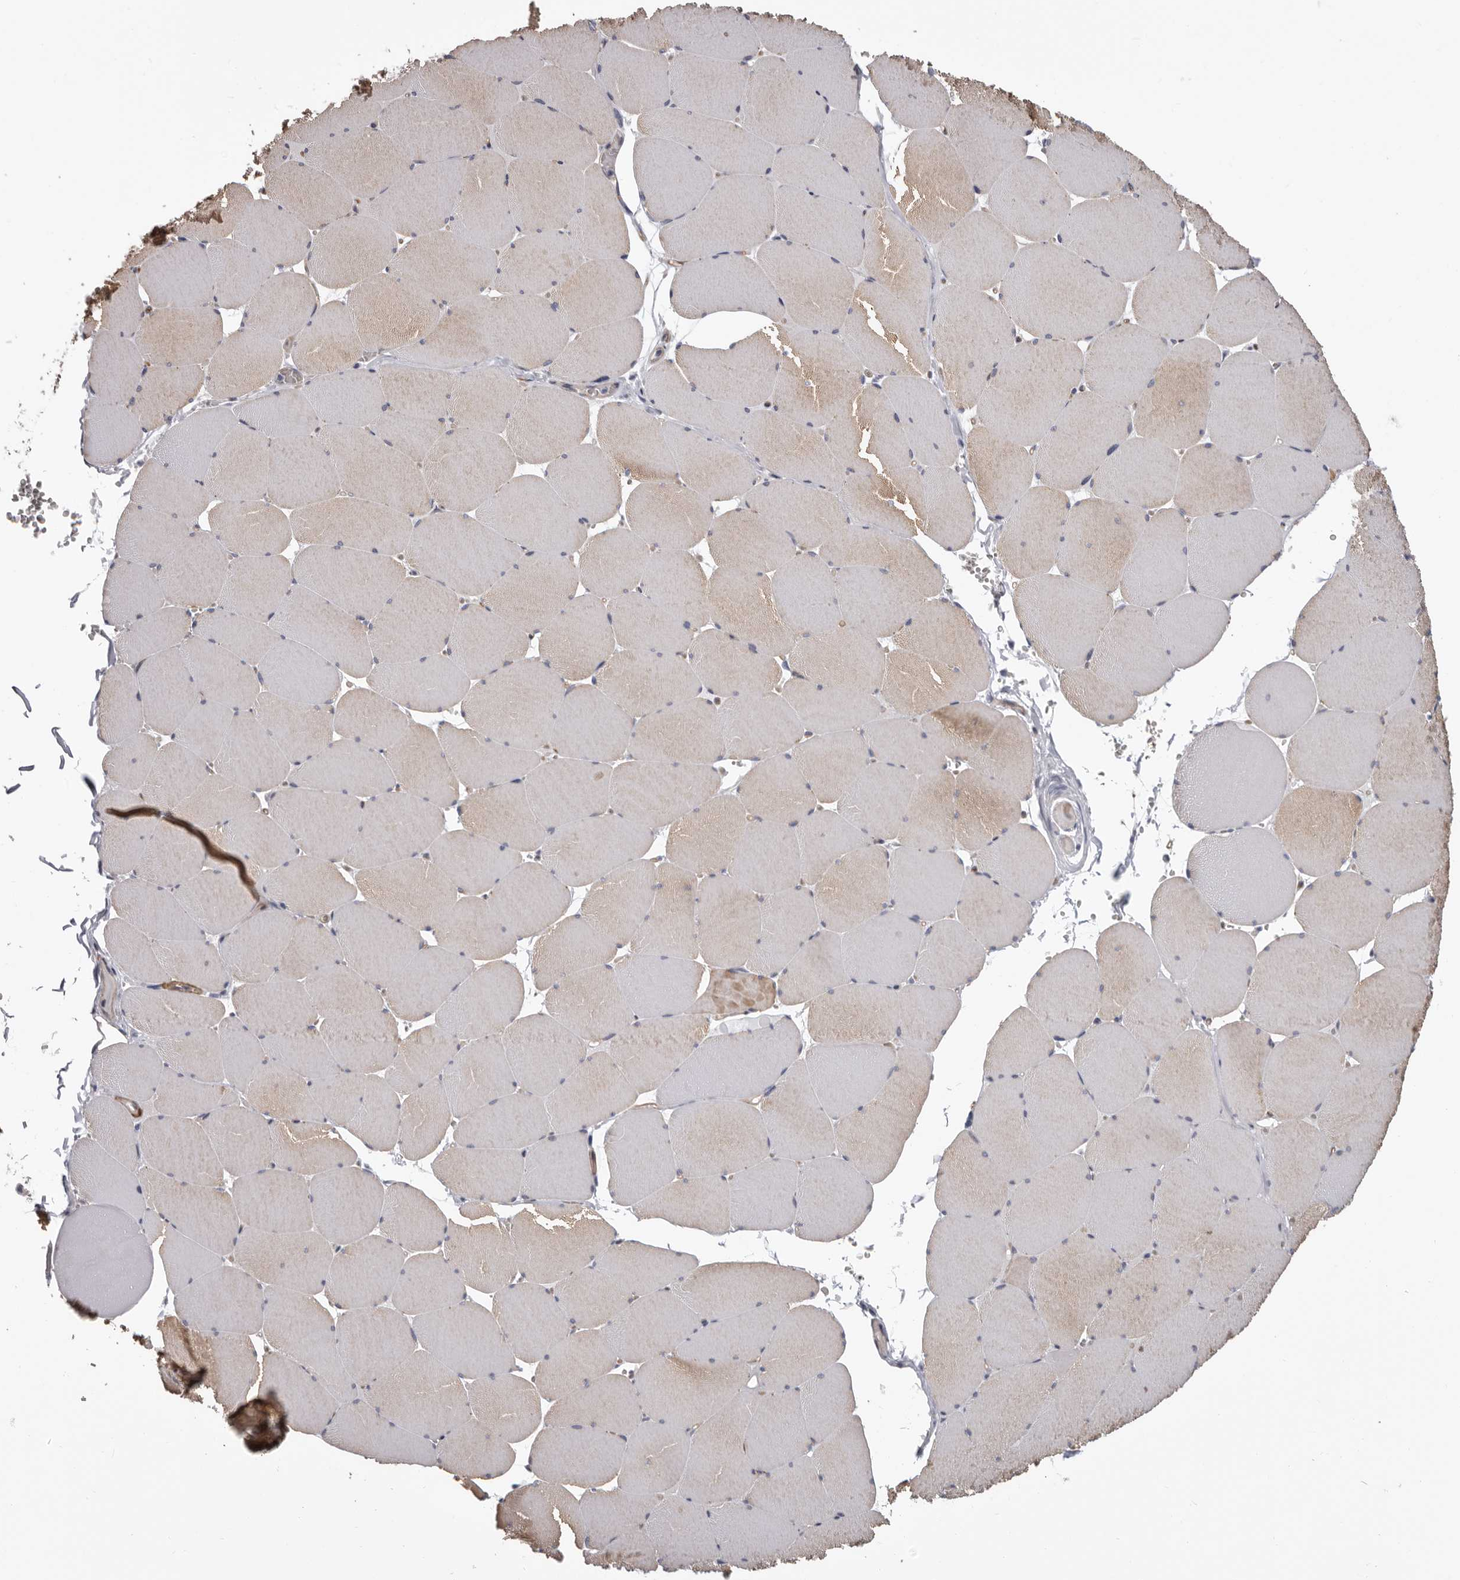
{"staining": {"intensity": "moderate", "quantity": "<25%", "location": "cytoplasmic/membranous"}, "tissue": "skeletal muscle", "cell_type": "Myocytes", "image_type": "normal", "snomed": [{"axis": "morphology", "description": "Normal tissue, NOS"}, {"axis": "topography", "description": "Skeletal muscle"}, {"axis": "topography", "description": "Head-Neck"}], "caption": "Immunohistochemistry (IHC) (DAB (3,3'-diaminobenzidine)) staining of benign skeletal muscle demonstrates moderate cytoplasmic/membranous protein staining in about <25% of myocytes.", "gene": "ADGRL4", "patient": {"sex": "male", "age": 66}}